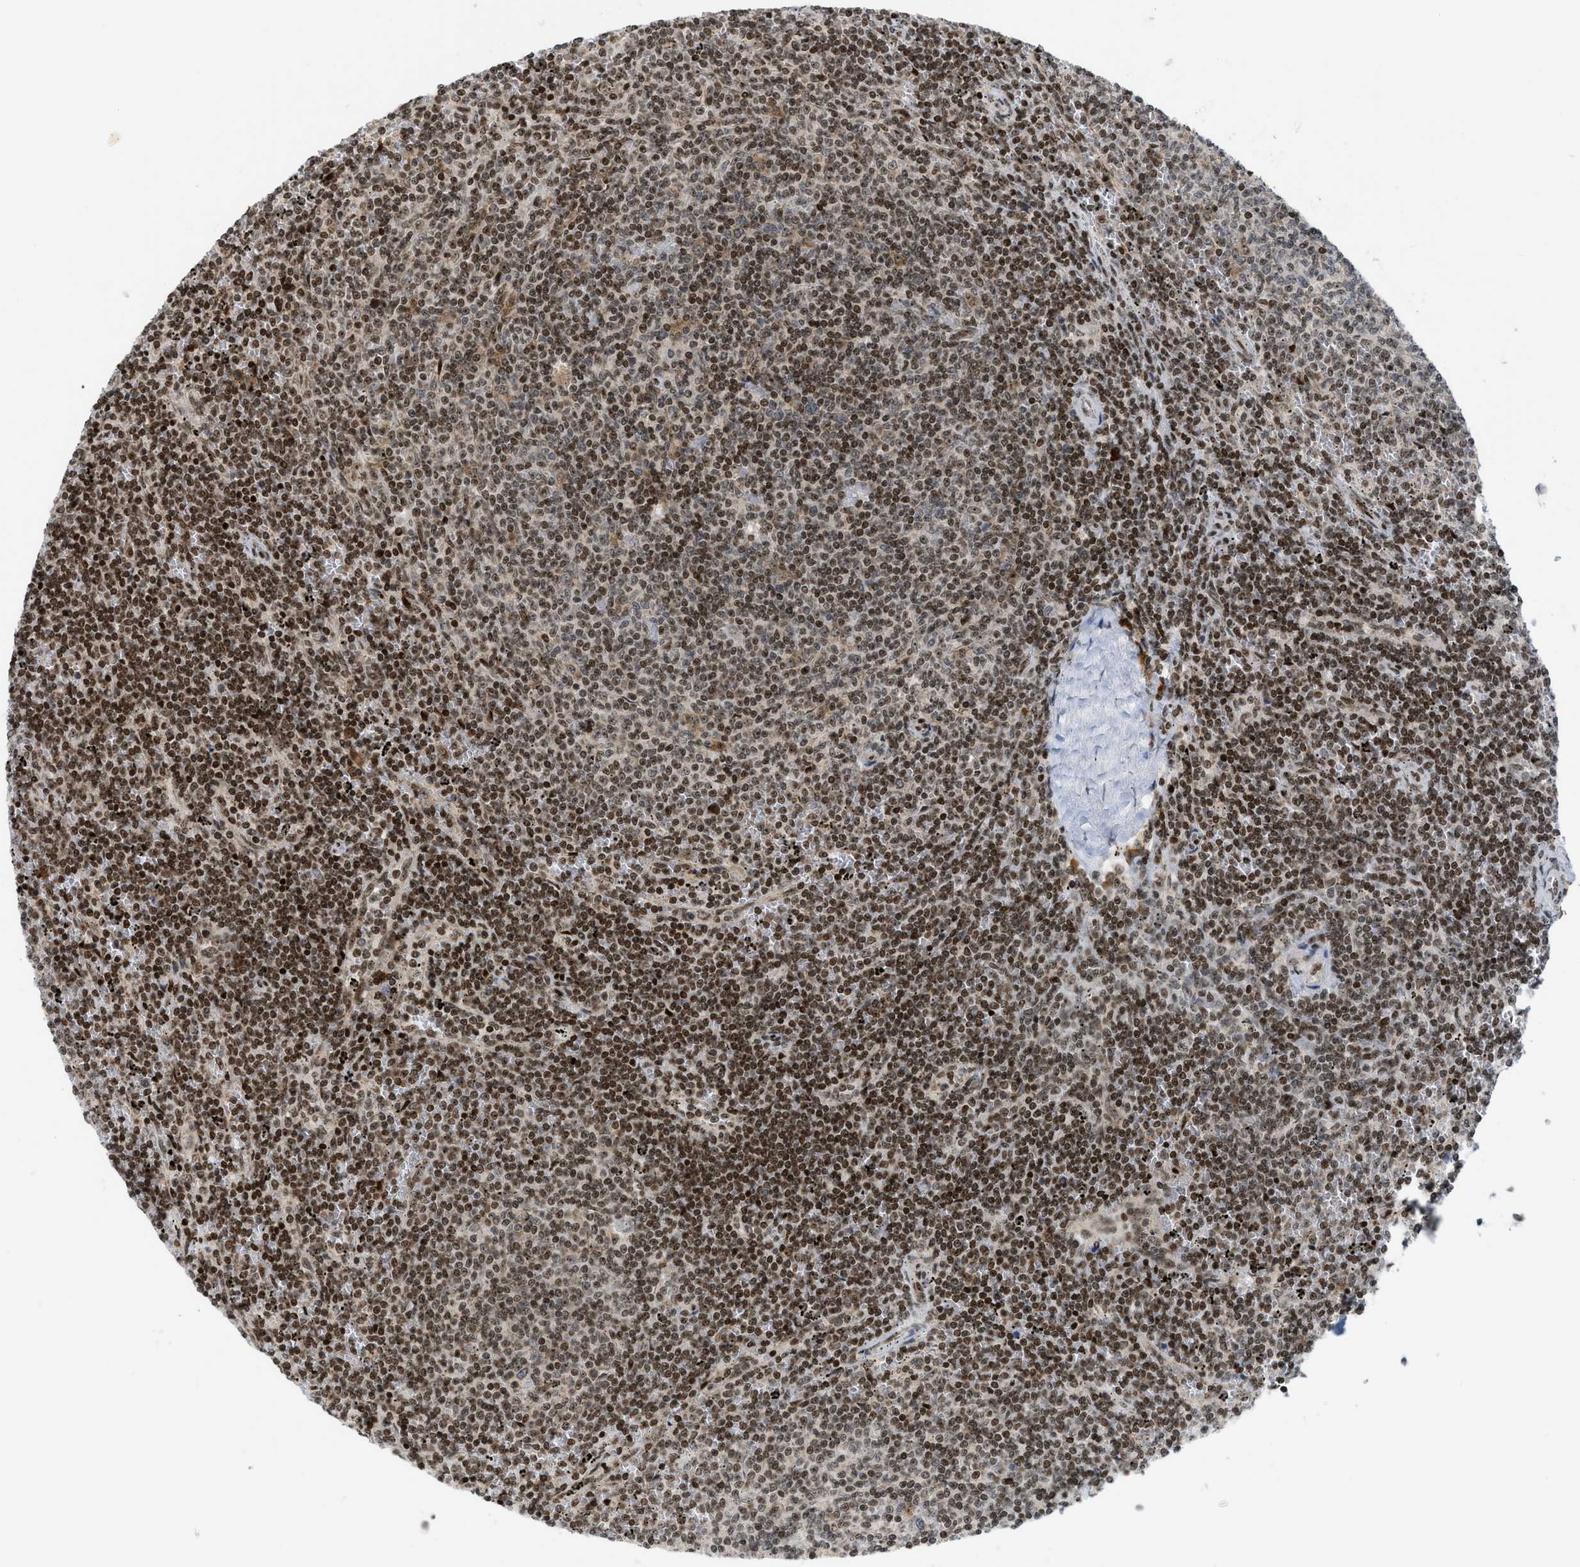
{"staining": {"intensity": "strong", "quantity": ">75%", "location": "nuclear"}, "tissue": "lymphoma", "cell_type": "Tumor cells", "image_type": "cancer", "snomed": [{"axis": "morphology", "description": "Malignant lymphoma, non-Hodgkin's type, Low grade"}, {"axis": "topography", "description": "Spleen"}], "caption": "A high-resolution image shows immunohistochemistry (IHC) staining of malignant lymphoma, non-Hodgkin's type (low-grade), which shows strong nuclear staining in approximately >75% of tumor cells. The staining was performed using DAB to visualize the protein expression in brown, while the nuclei were stained in blue with hematoxylin (Magnification: 20x).", "gene": "ZNF22", "patient": {"sex": "female", "age": 50}}